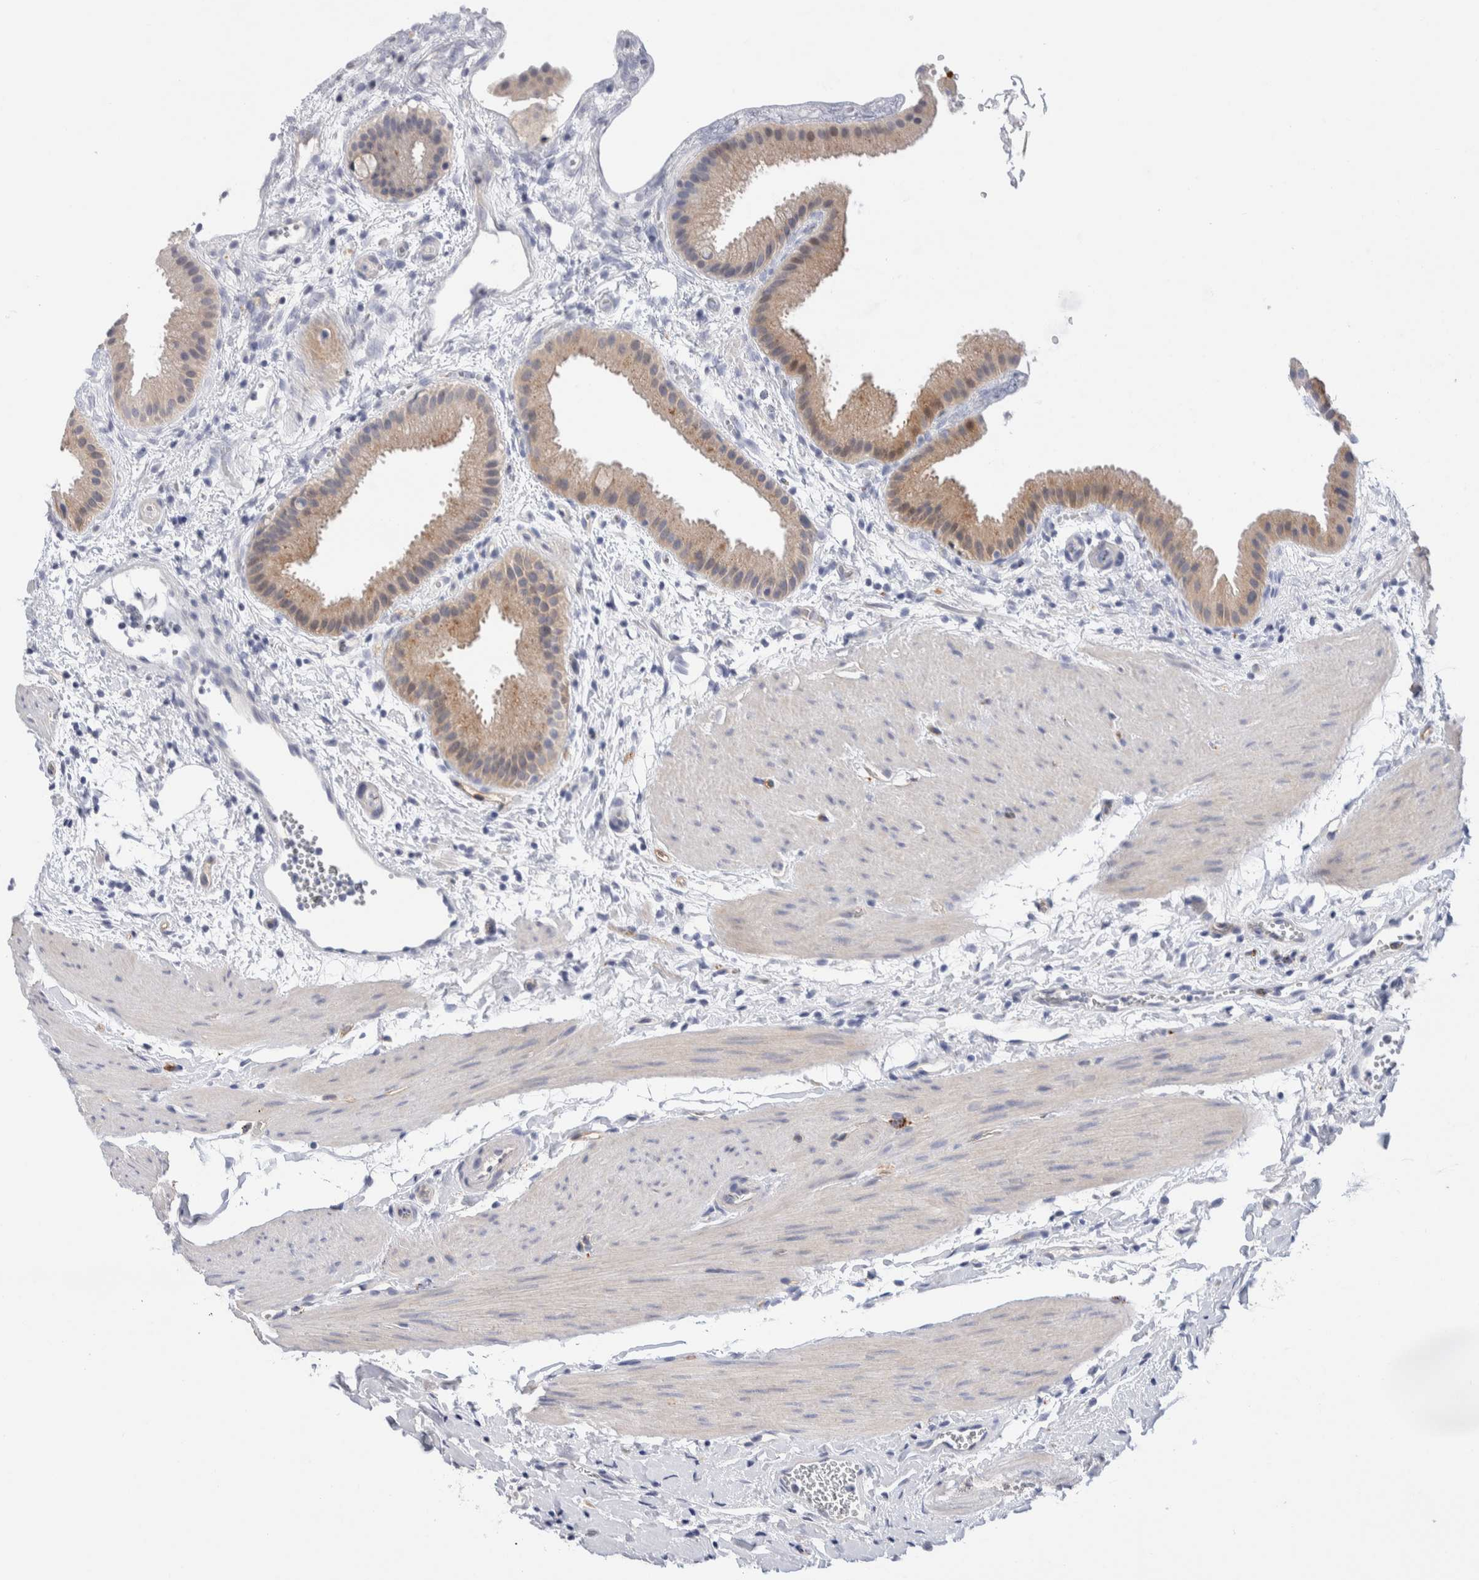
{"staining": {"intensity": "moderate", "quantity": ">75%", "location": "cytoplasmic/membranous"}, "tissue": "gallbladder", "cell_type": "Glandular cells", "image_type": "normal", "snomed": [{"axis": "morphology", "description": "Normal tissue, NOS"}, {"axis": "topography", "description": "Gallbladder"}], "caption": "Immunohistochemical staining of unremarkable human gallbladder demonstrates moderate cytoplasmic/membranous protein positivity in about >75% of glandular cells. The staining was performed using DAB (3,3'-diaminobenzidine) to visualize the protein expression in brown, while the nuclei were stained in blue with hematoxylin (Magnification: 20x).", "gene": "METRNL", "patient": {"sex": "female", "age": 64}}